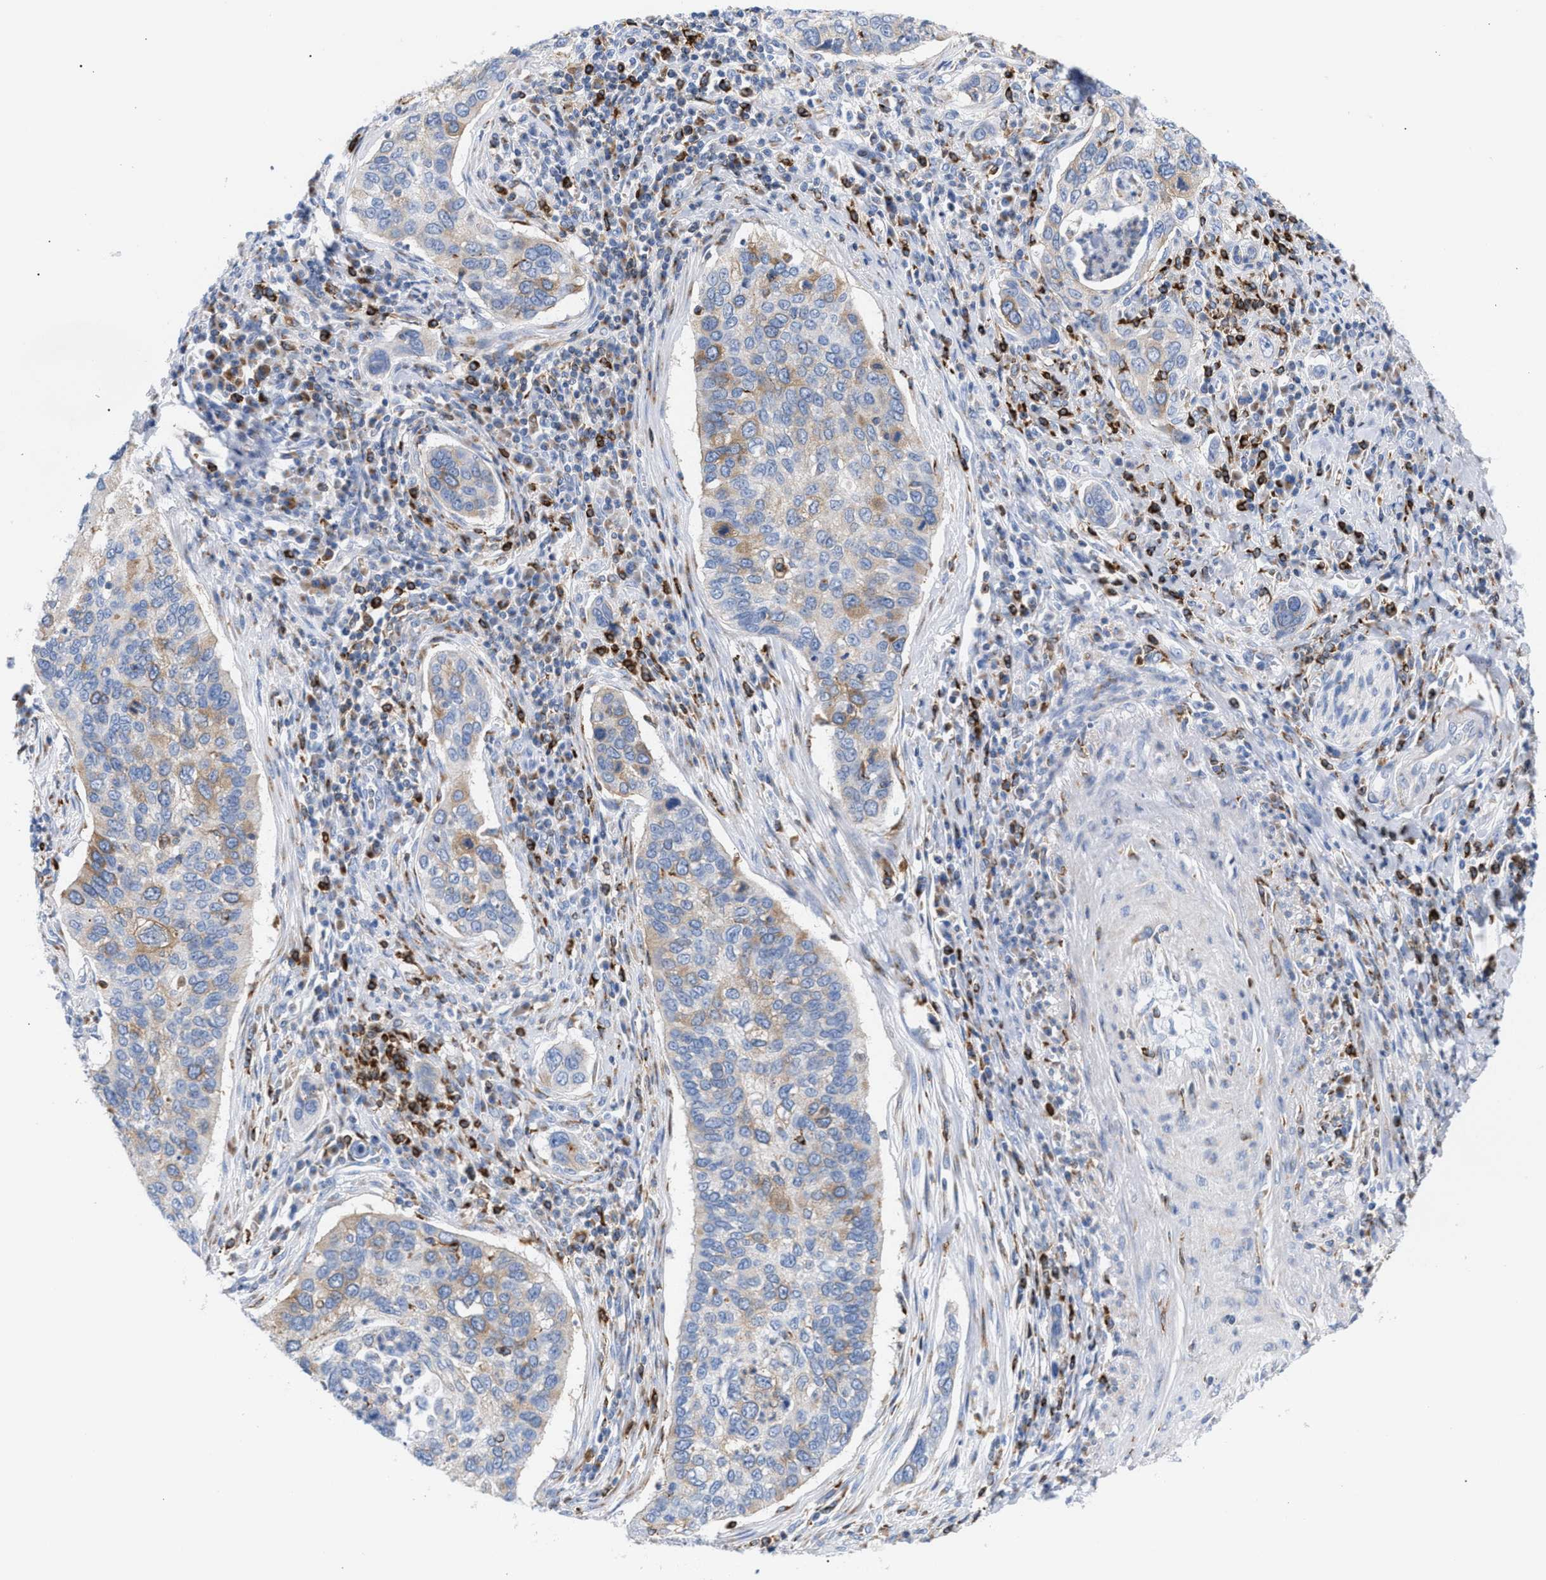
{"staining": {"intensity": "moderate", "quantity": "<25%", "location": "cytoplasmic/membranous"}, "tissue": "cervical cancer", "cell_type": "Tumor cells", "image_type": "cancer", "snomed": [{"axis": "morphology", "description": "Squamous cell carcinoma, NOS"}, {"axis": "topography", "description": "Cervix"}], "caption": "Human cervical squamous cell carcinoma stained with a brown dye exhibits moderate cytoplasmic/membranous positive staining in approximately <25% of tumor cells.", "gene": "TACC3", "patient": {"sex": "female", "age": 53}}